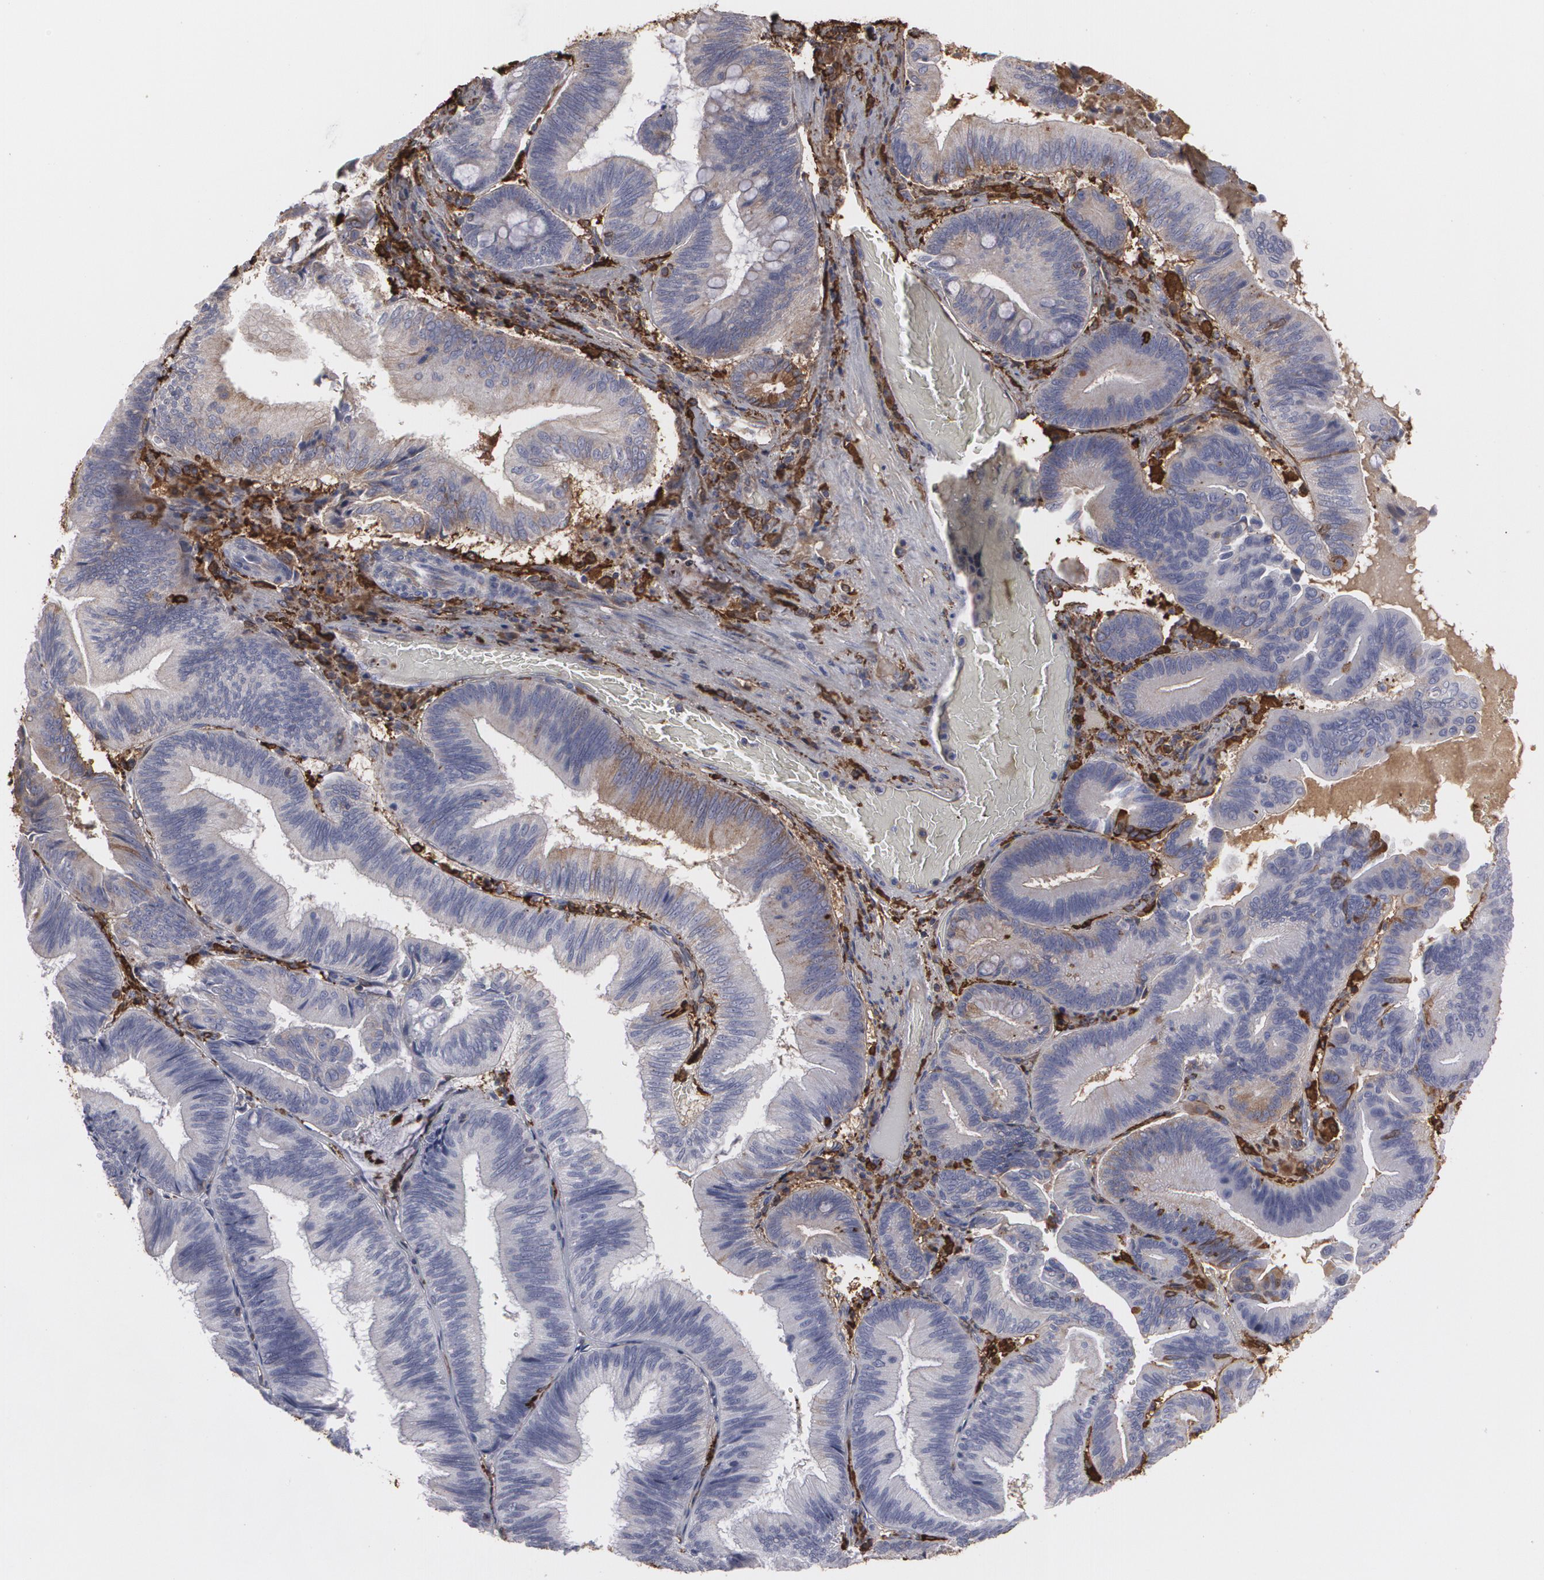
{"staining": {"intensity": "moderate", "quantity": "<25%", "location": "cytoplasmic/membranous"}, "tissue": "pancreatic cancer", "cell_type": "Tumor cells", "image_type": "cancer", "snomed": [{"axis": "morphology", "description": "Adenocarcinoma, NOS"}, {"axis": "topography", "description": "Pancreas"}], "caption": "This micrograph exhibits IHC staining of pancreatic cancer, with low moderate cytoplasmic/membranous positivity in approximately <25% of tumor cells.", "gene": "ODC1", "patient": {"sex": "male", "age": 82}}